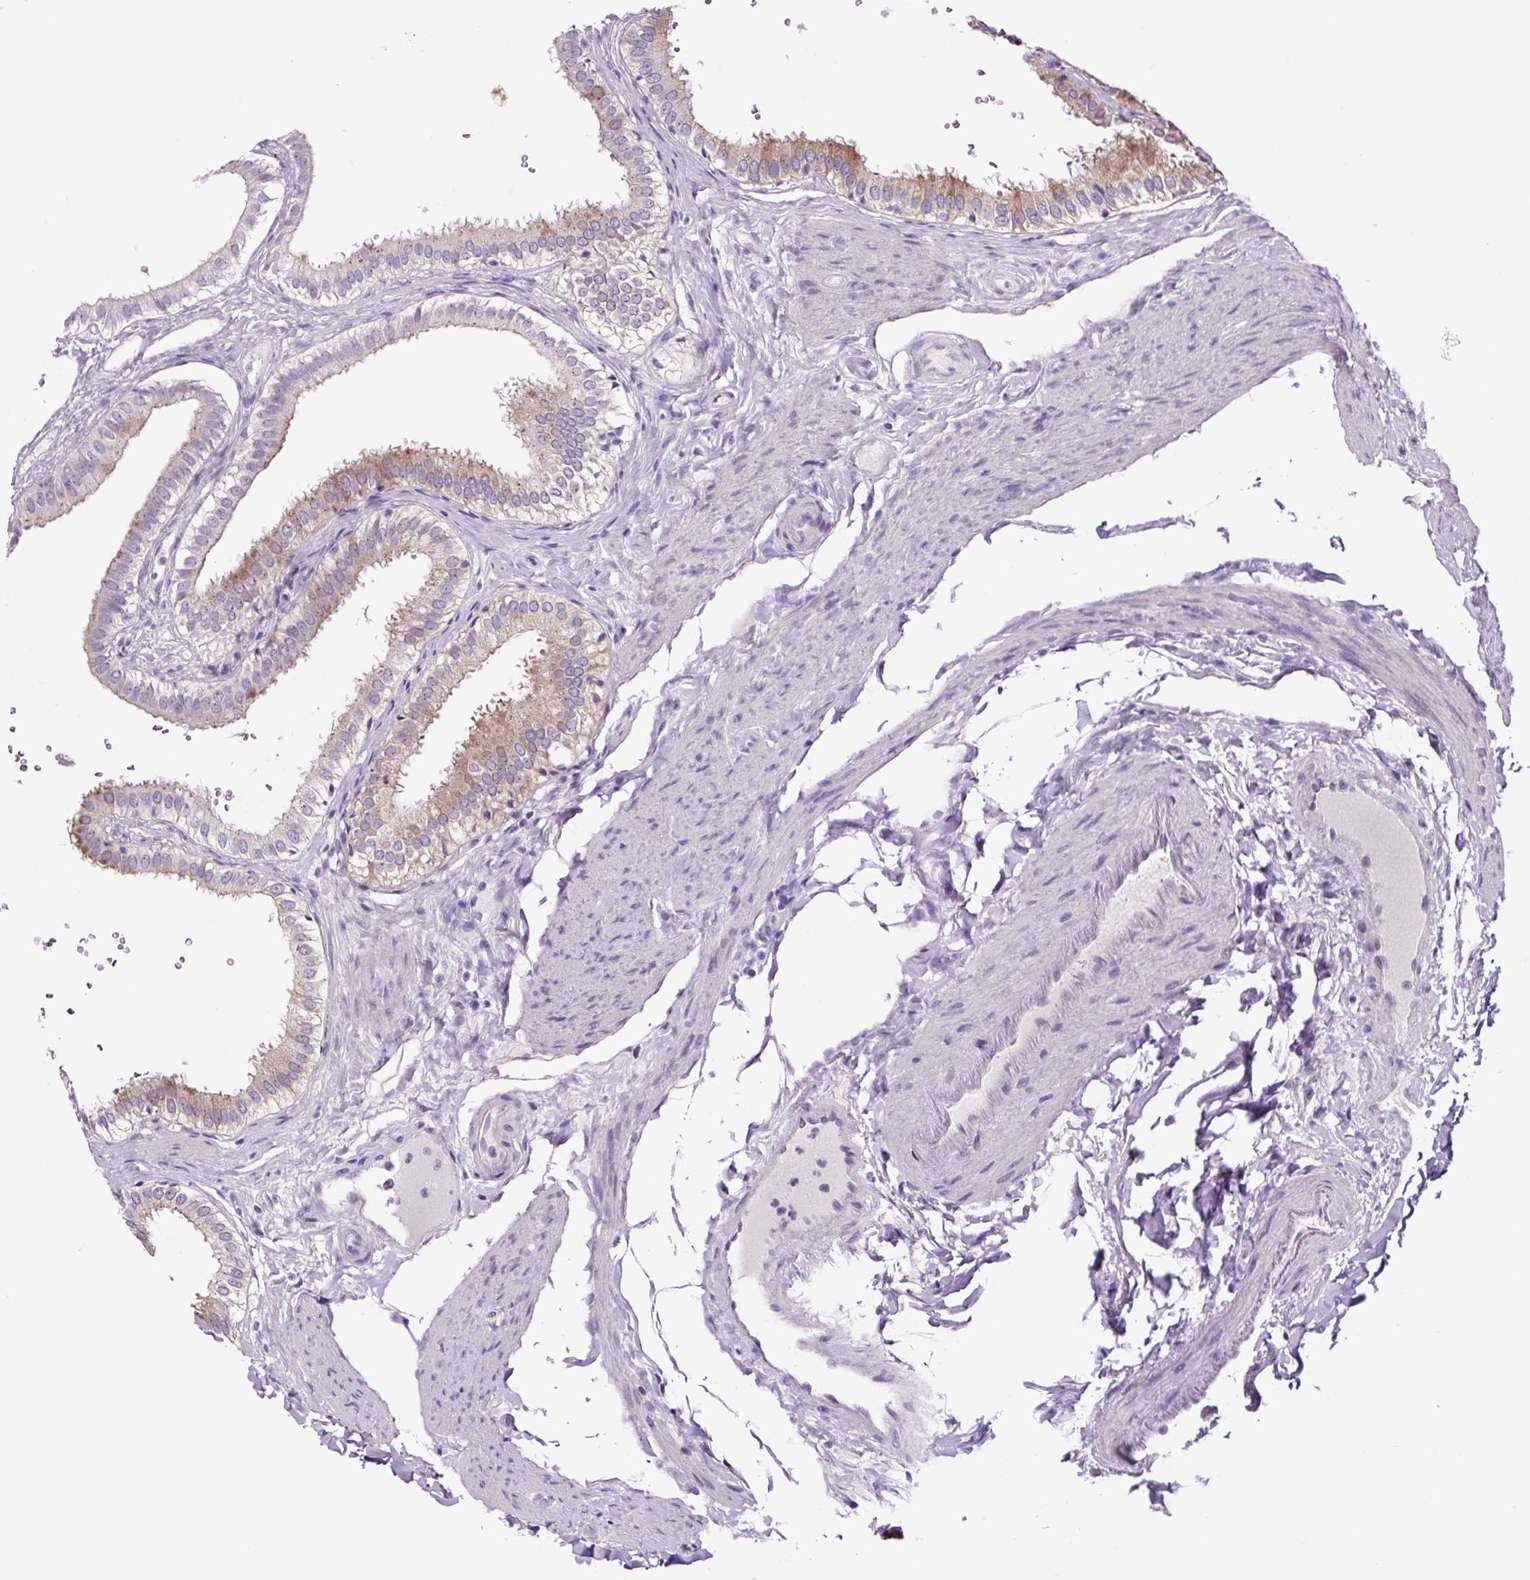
{"staining": {"intensity": "moderate", "quantity": "<25%", "location": "cytoplasmic/membranous"}, "tissue": "gallbladder", "cell_type": "Glandular cells", "image_type": "normal", "snomed": [{"axis": "morphology", "description": "Normal tissue, NOS"}, {"axis": "topography", "description": "Gallbladder"}], "caption": "DAB (3,3'-diaminobenzidine) immunohistochemical staining of normal gallbladder displays moderate cytoplasmic/membranous protein expression in approximately <25% of glandular cells. (brown staining indicates protein expression, while blue staining denotes nuclei).", "gene": "GORASP1", "patient": {"sex": "female", "age": 61}}